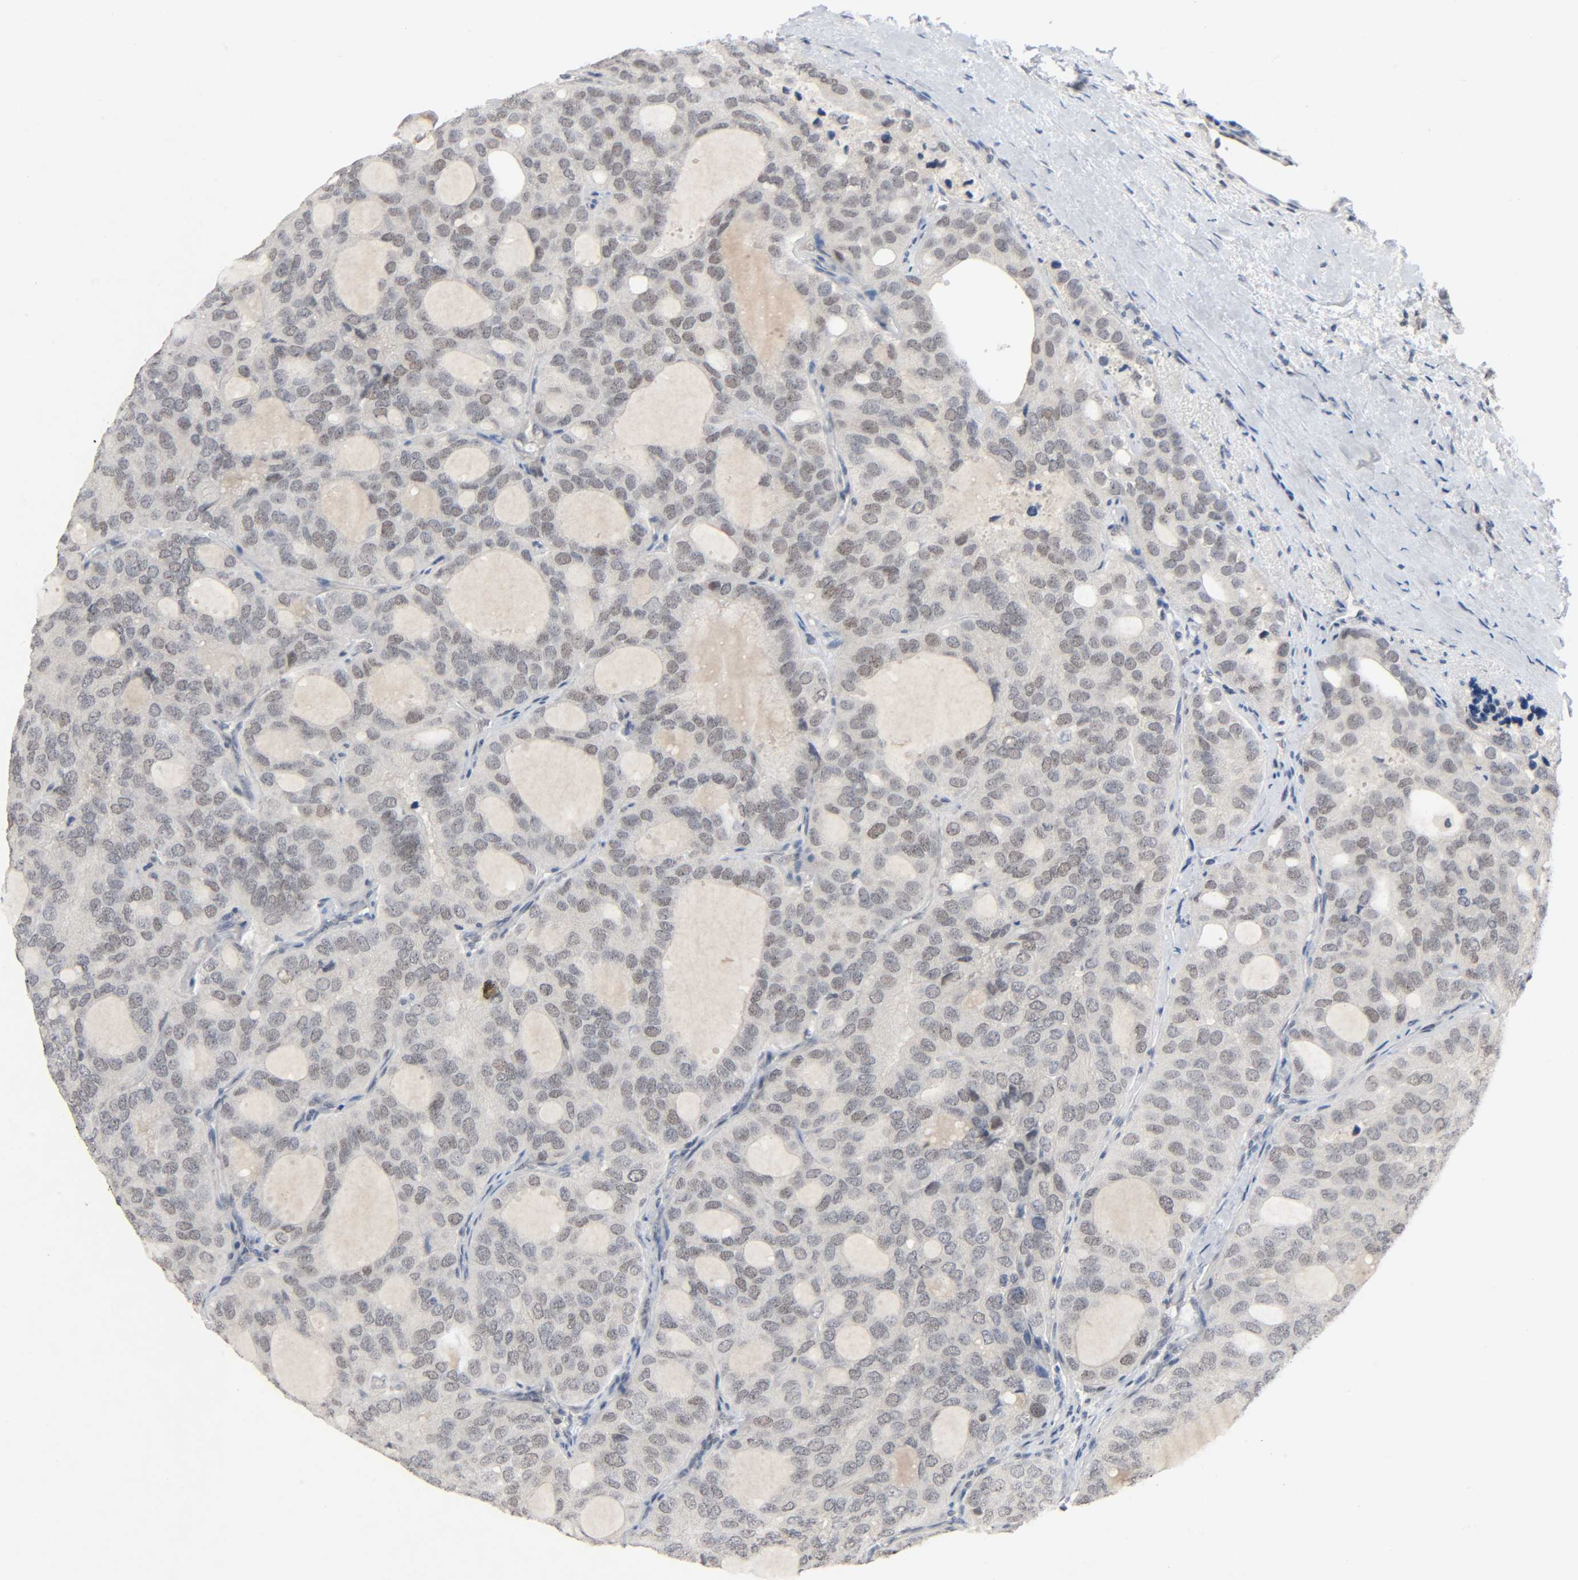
{"staining": {"intensity": "weak", "quantity": "25%-75%", "location": "nuclear"}, "tissue": "thyroid cancer", "cell_type": "Tumor cells", "image_type": "cancer", "snomed": [{"axis": "morphology", "description": "Follicular adenoma carcinoma, NOS"}, {"axis": "topography", "description": "Thyroid gland"}], "caption": "Immunohistochemical staining of follicular adenoma carcinoma (thyroid) exhibits weak nuclear protein staining in about 25%-75% of tumor cells.", "gene": "MAPKAPK5", "patient": {"sex": "male", "age": 75}}